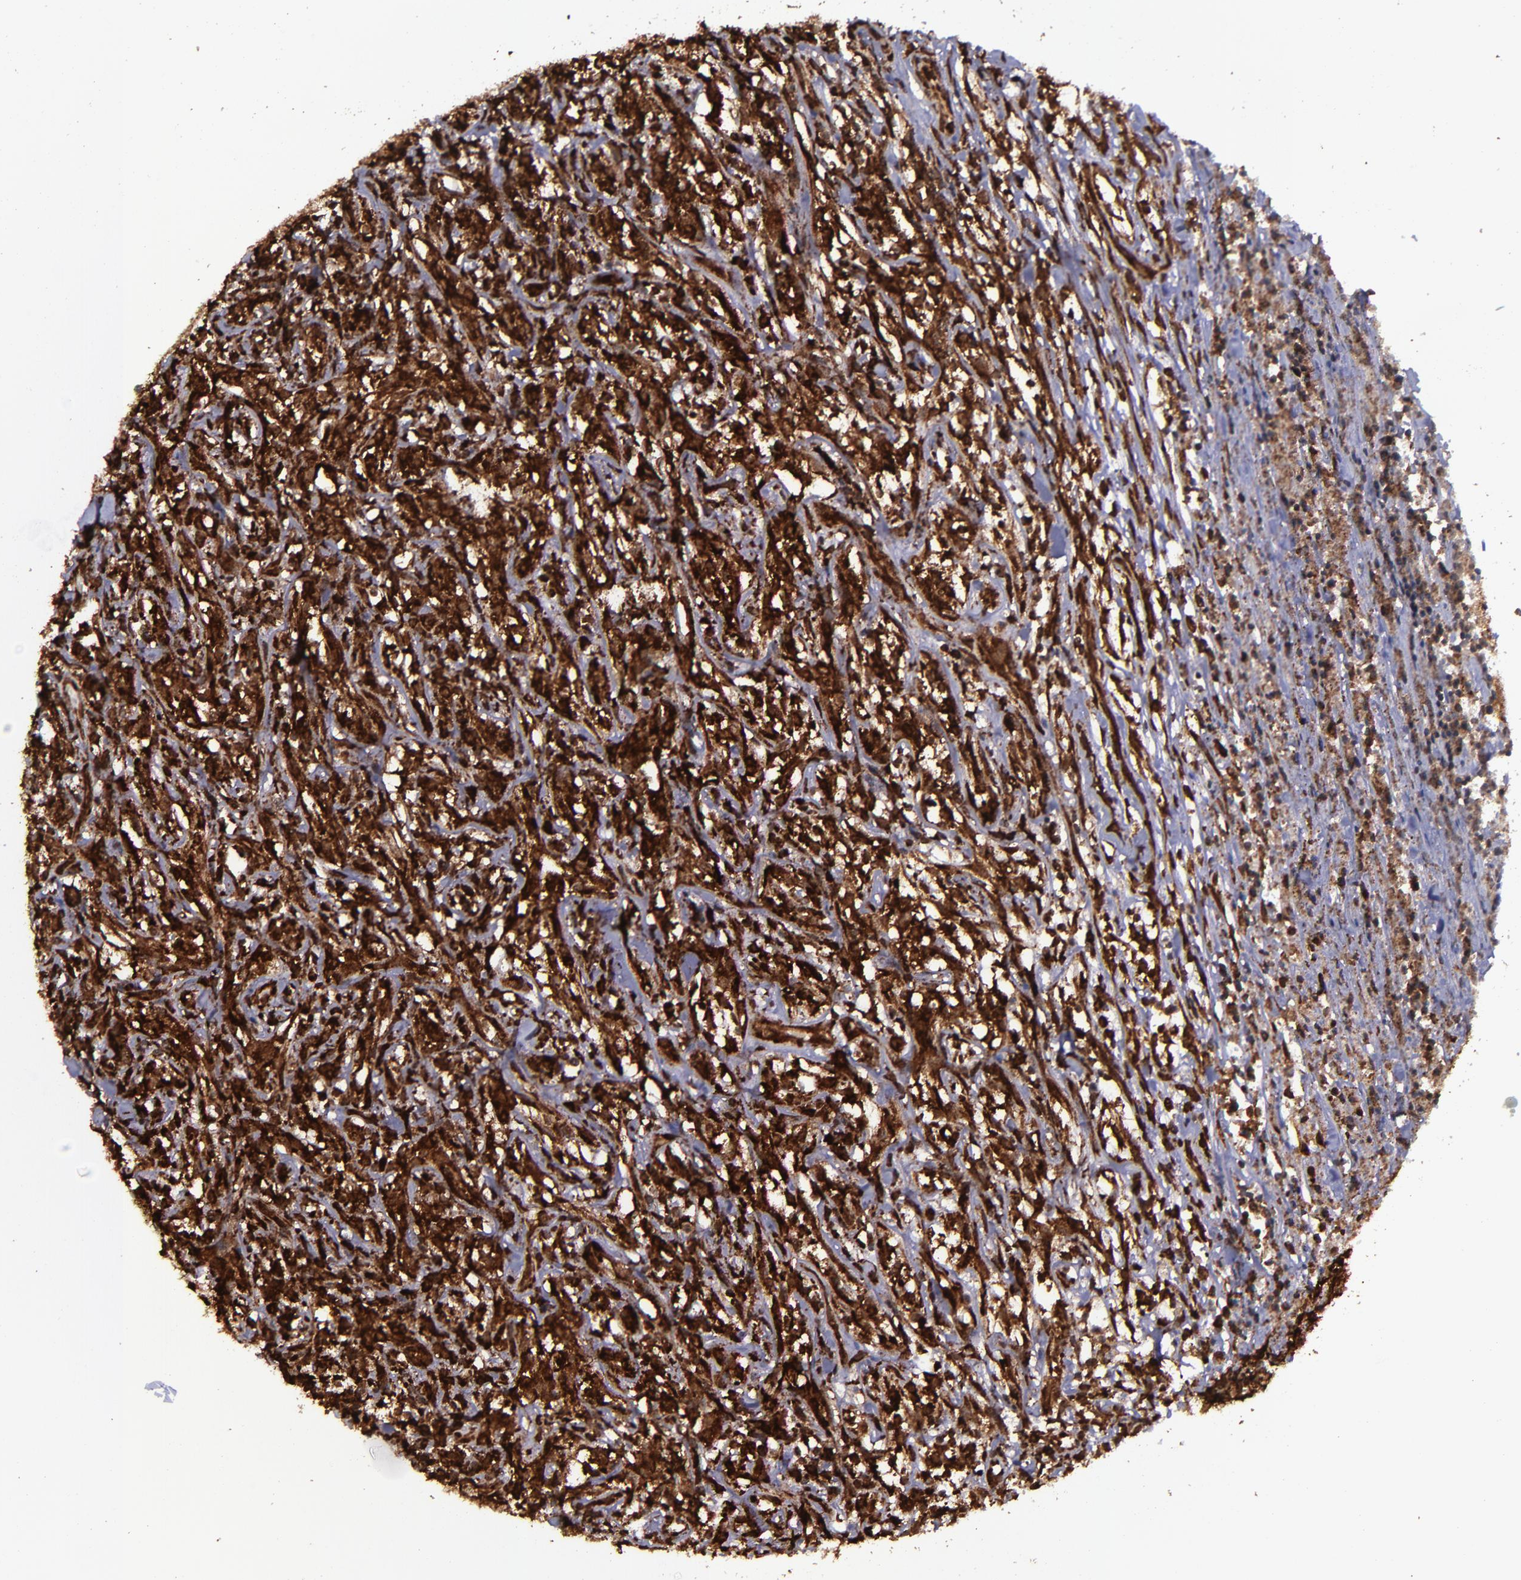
{"staining": {"intensity": "strong", "quantity": ">75%", "location": "cytoplasmic/membranous,nuclear"}, "tissue": "lymphoma", "cell_type": "Tumor cells", "image_type": "cancer", "snomed": [{"axis": "morphology", "description": "Malignant lymphoma, non-Hodgkin's type, High grade"}, {"axis": "topography", "description": "Lymph node"}], "caption": "Immunohistochemical staining of high-grade malignant lymphoma, non-Hodgkin's type exhibits high levels of strong cytoplasmic/membranous and nuclear staining in about >75% of tumor cells.", "gene": "EIF4ENIF1", "patient": {"sex": "female", "age": 73}}